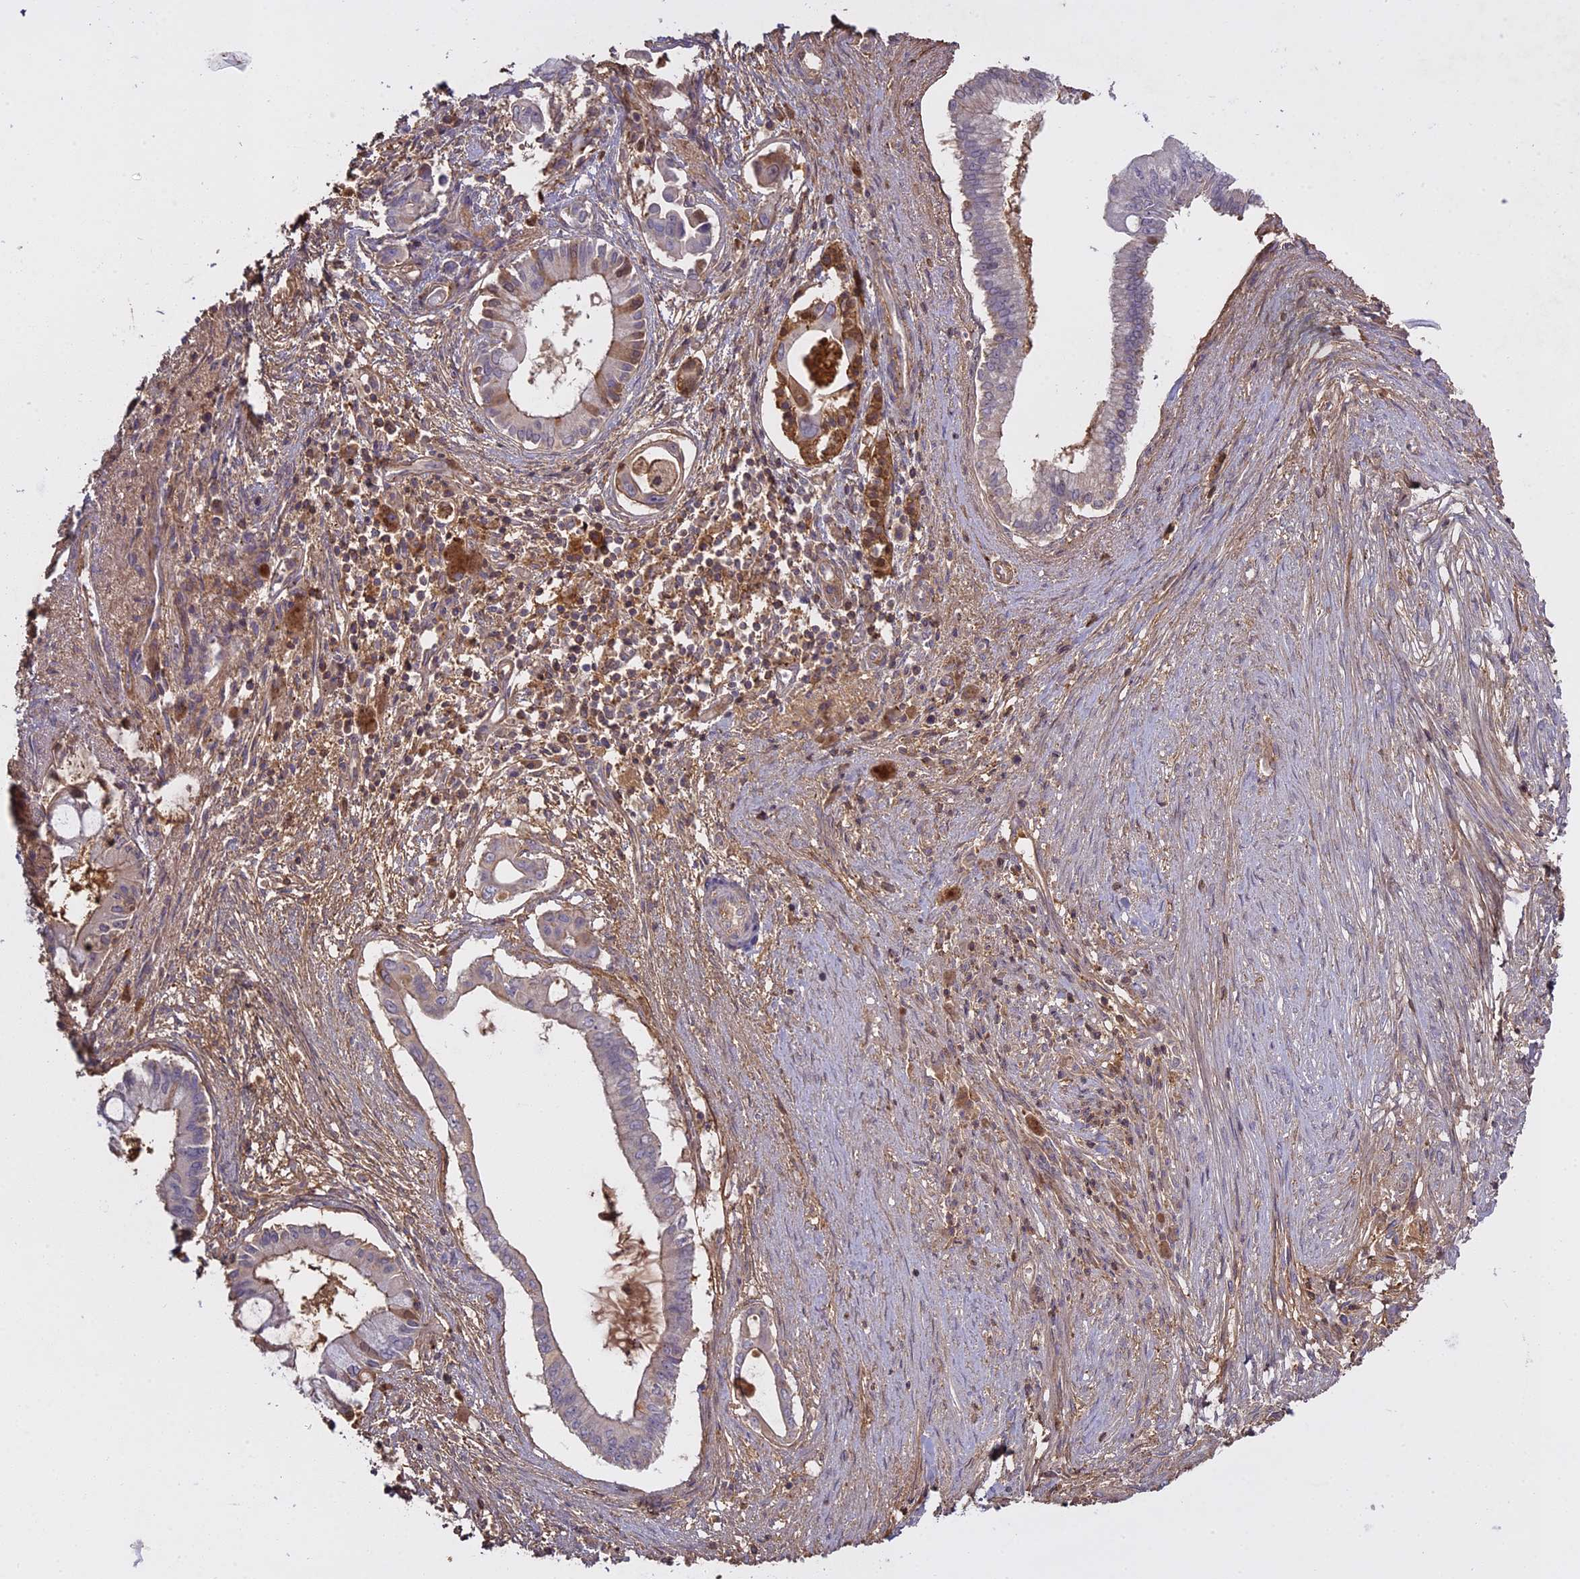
{"staining": {"intensity": "weak", "quantity": "<25%", "location": "cytoplasmic/membranous"}, "tissue": "pancreatic cancer", "cell_type": "Tumor cells", "image_type": "cancer", "snomed": [{"axis": "morphology", "description": "Adenocarcinoma, NOS"}, {"axis": "topography", "description": "Pancreas"}], "caption": "A micrograph of adenocarcinoma (pancreatic) stained for a protein demonstrates no brown staining in tumor cells.", "gene": "CFAP119", "patient": {"sex": "male", "age": 68}}